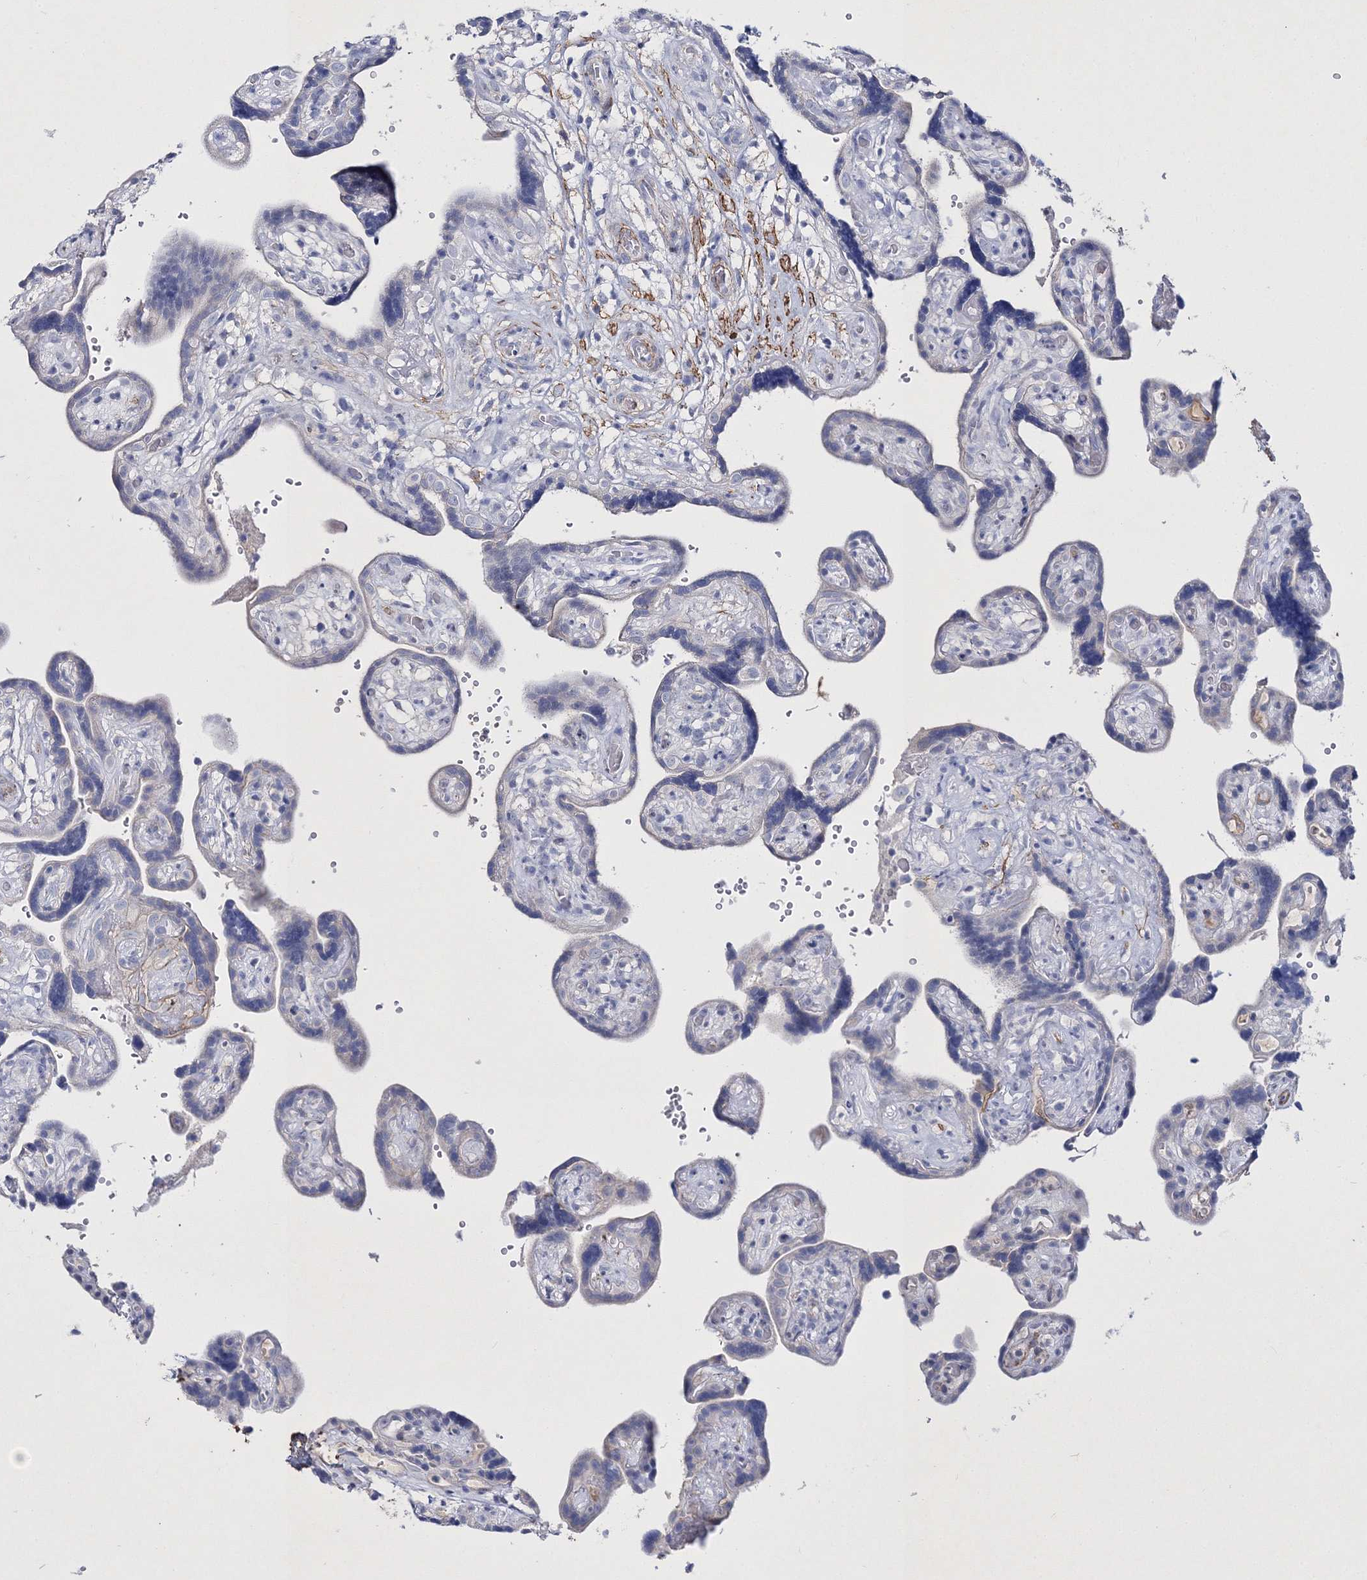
{"staining": {"intensity": "negative", "quantity": "none", "location": "none"}, "tissue": "placenta", "cell_type": "Decidual cells", "image_type": "normal", "snomed": [{"axis": "morphology", "description": "Normal tissue, NOS"}, {"axis": "topography", "description": "Placenta"}], "caption": "The histopathology image displays no staining of decidual cells in benign placenta.", "gene": "RTN2", "patient": {"sex": "female", "age": 30}}